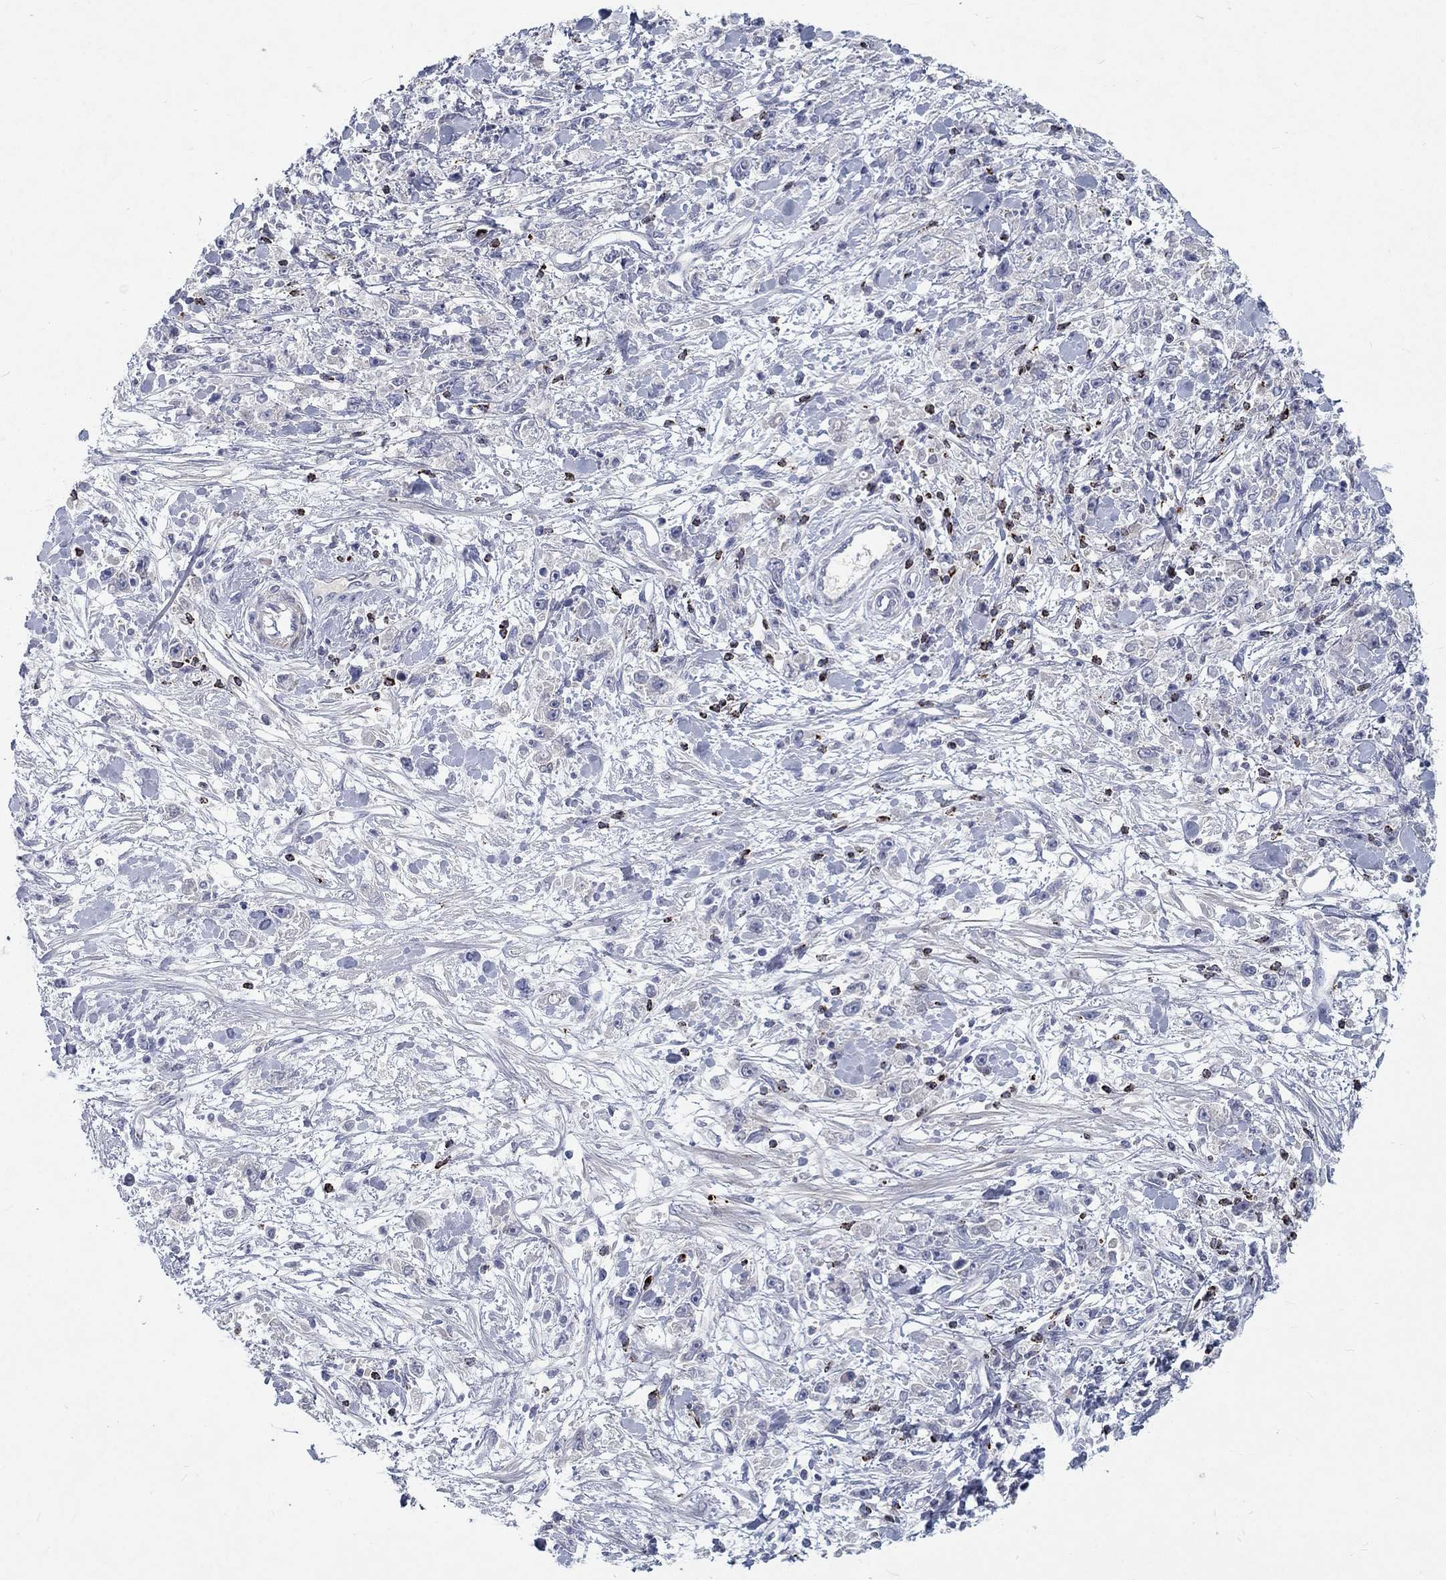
{"staining": {"intensity": "negative", "quantity": "none", "location": "none"}, "tissue": "stomach cancer", "cell_type": "Tumor cells", "image_type": "cancer", "snomed": [{"axis": "morphology", "description": "Adenocarcinoma, NOS"}, {"axis": "topography", "description": "Stomach"}], "caption": "Micrograph shows no significant protein positivity in tumor cells of stomach adenocarcinoma.", "gene": "GZMA", "patient": {"sex": "female", "age": 59}}